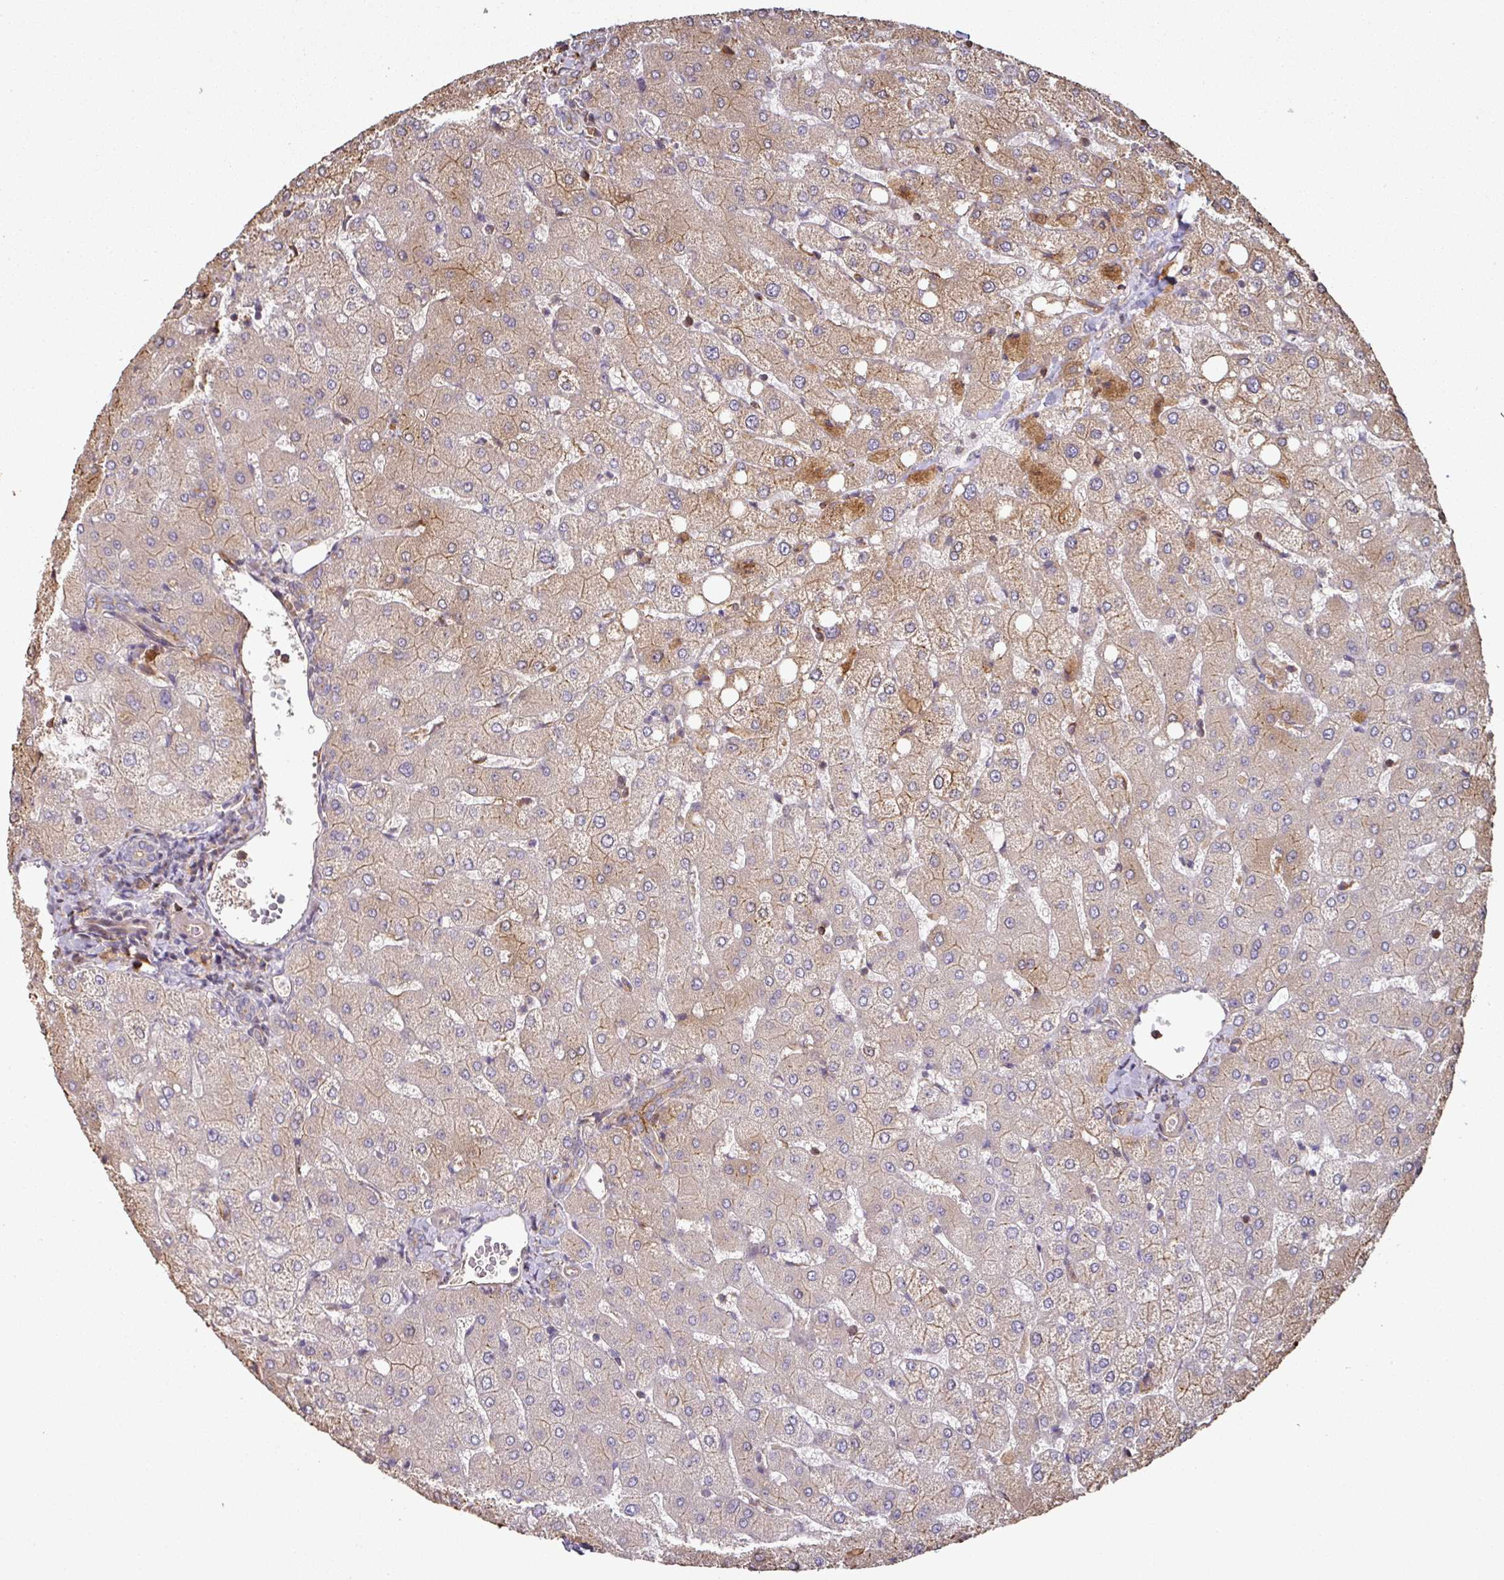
{"staining": {"intensity": "negative", "quantity": "none", "location": "none"}, "tissue": "liver", "cell_type": "Cholangiocytes", "image_type": "normal", "snomed": [{"axis": "morphology", "description": "Normal tissue, NOS"}, {"axis": "topography", "description": "Liver"}], "caption": "Cholangiocytes show no significant expression in unremarkable liver. (DAB immunohistochemistry (IHC) visualized using brightfield microscopy, high magnification).", "gene": "SIK1", "patient": {"sex": "female", "age": 54}}